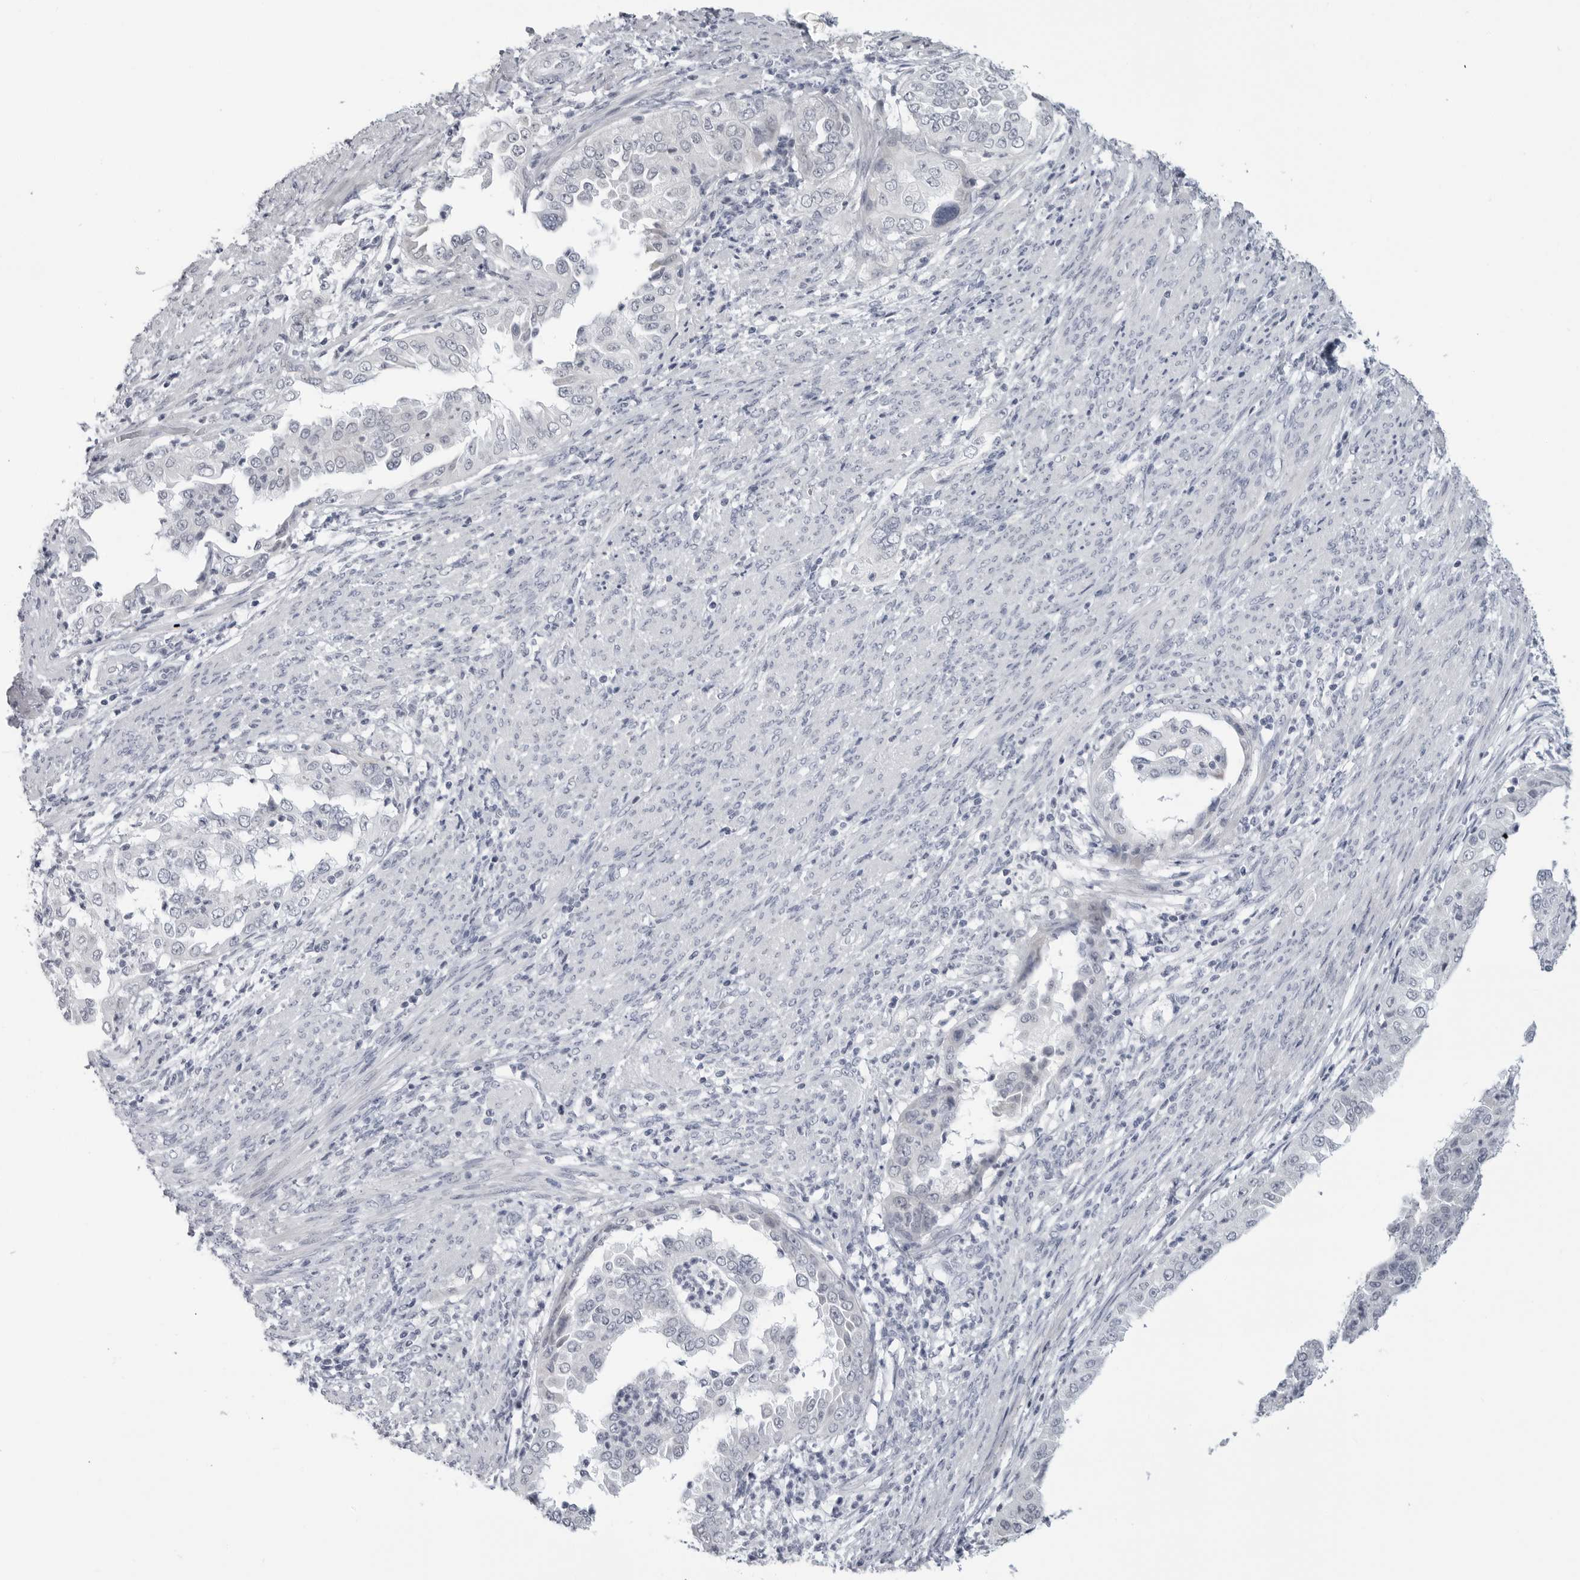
{"staining": {"intensity": "negative", "quantity": "none", "location": "none"}, "tissue": "endometrial cancer", "cell_type": "Tumor cells", "image_type": "cancer", "snomed": [{"axis": "morphology", "description": "Adenocarcinoma, NOS"}, {"axis": "topography", "description": "Endometrium"}], "caption": "Immunohistochemistry image of neoplastic tissue: human endometrial cancer stained with DAB (3,3'-diaminobenzidine) demonstrates no significant protein positivity in tumor cells.", "gene": "PGA3", "patient": {"sex": "female", "age": 85}}